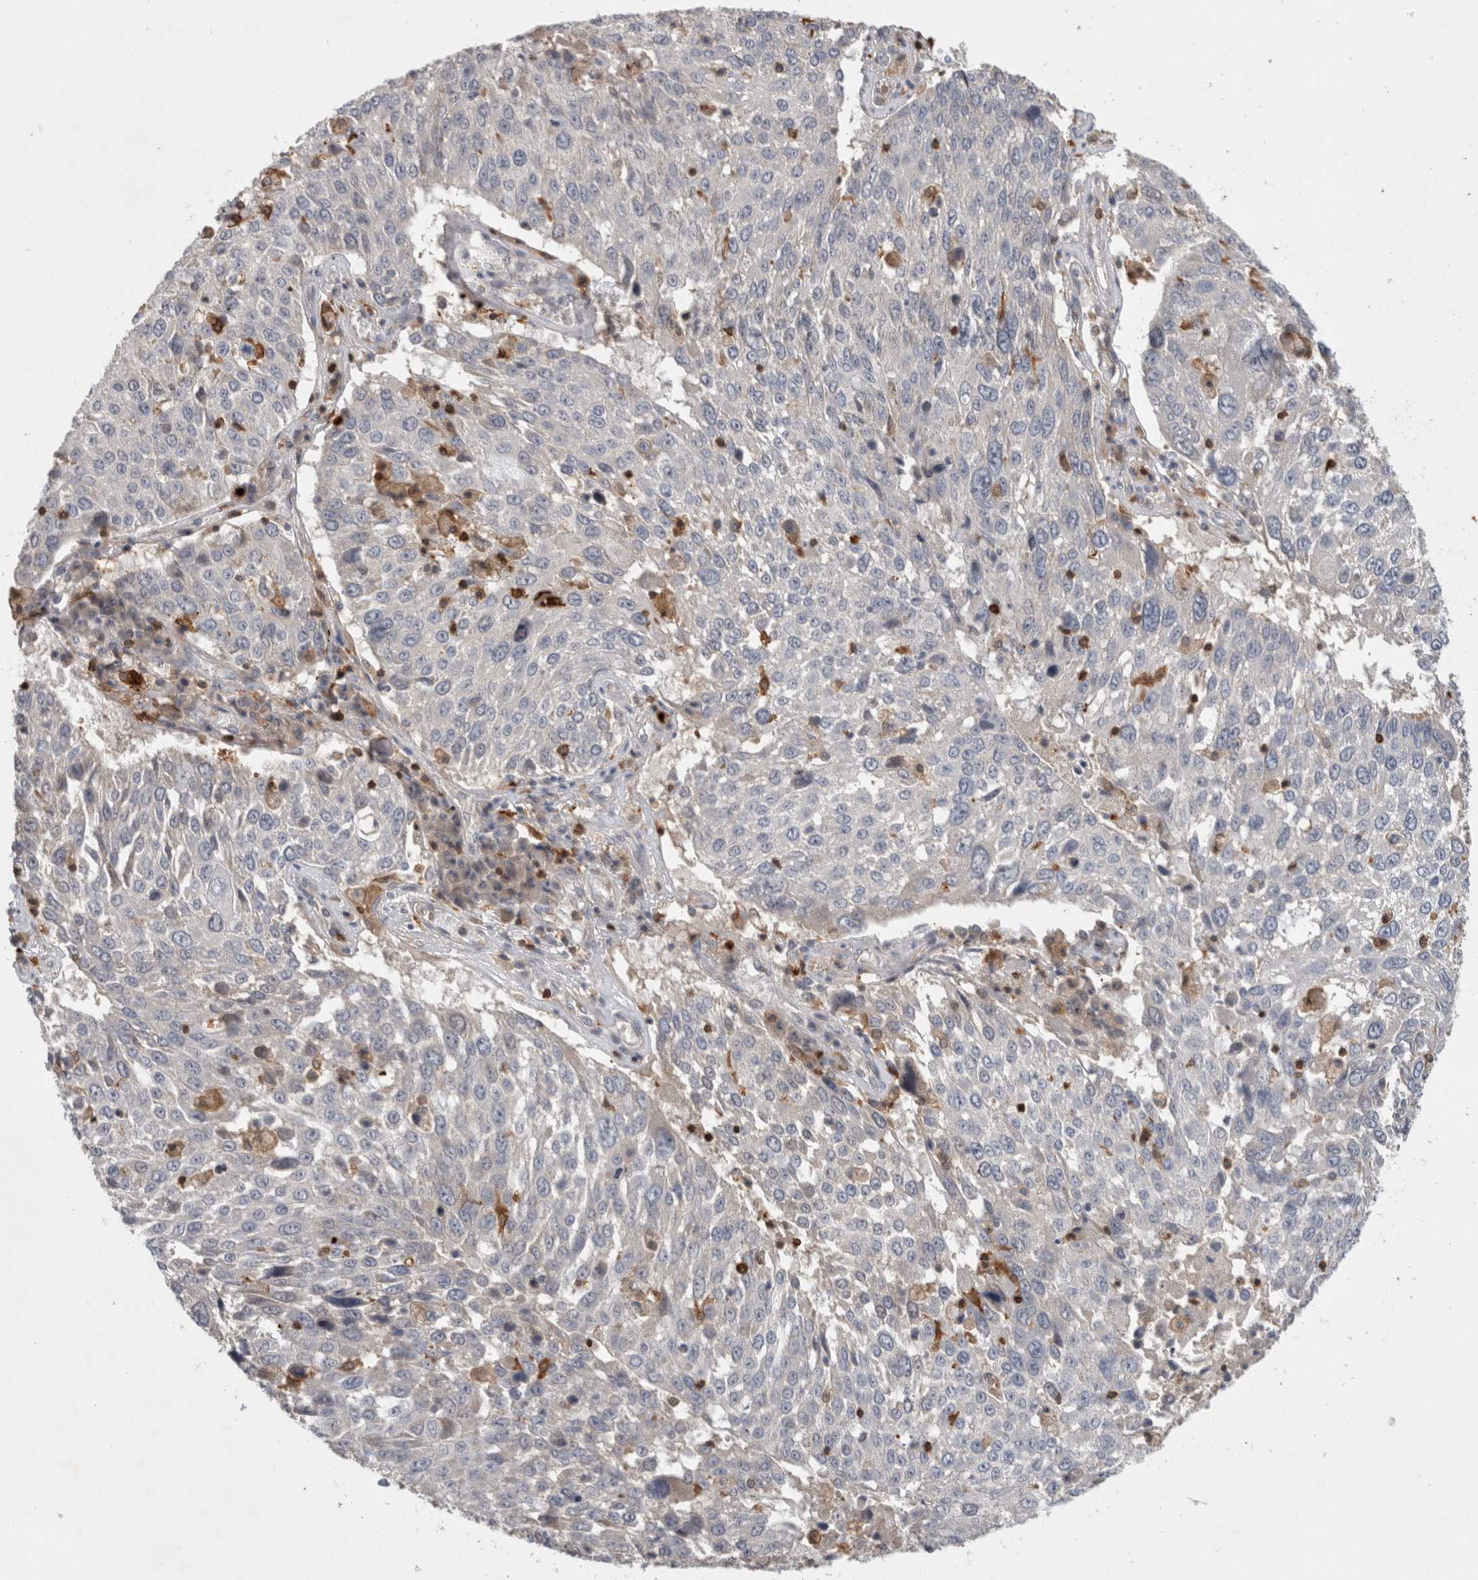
{"staining": {"intensity": "negative", "quantity": "none", "location": "none"}, "tissue": "lung cancer", "cell_type": "Tumor cells", "image_type": "cancer", "snomed": [{"axis": "morphology", "description": "Squamous cell carcinoma, NOS"}, {"axis": "topography", "description": "Lung"}], "caption": "A micrograph of lung squamous cell carcinoma stained for a protein shows no brown staining in tumor cells. (Immunohistochemistry (ihc), brightfield microscopy, high magnification).", "gene": "GFRA2", "patient": {"sex": "male", "age": 65}}